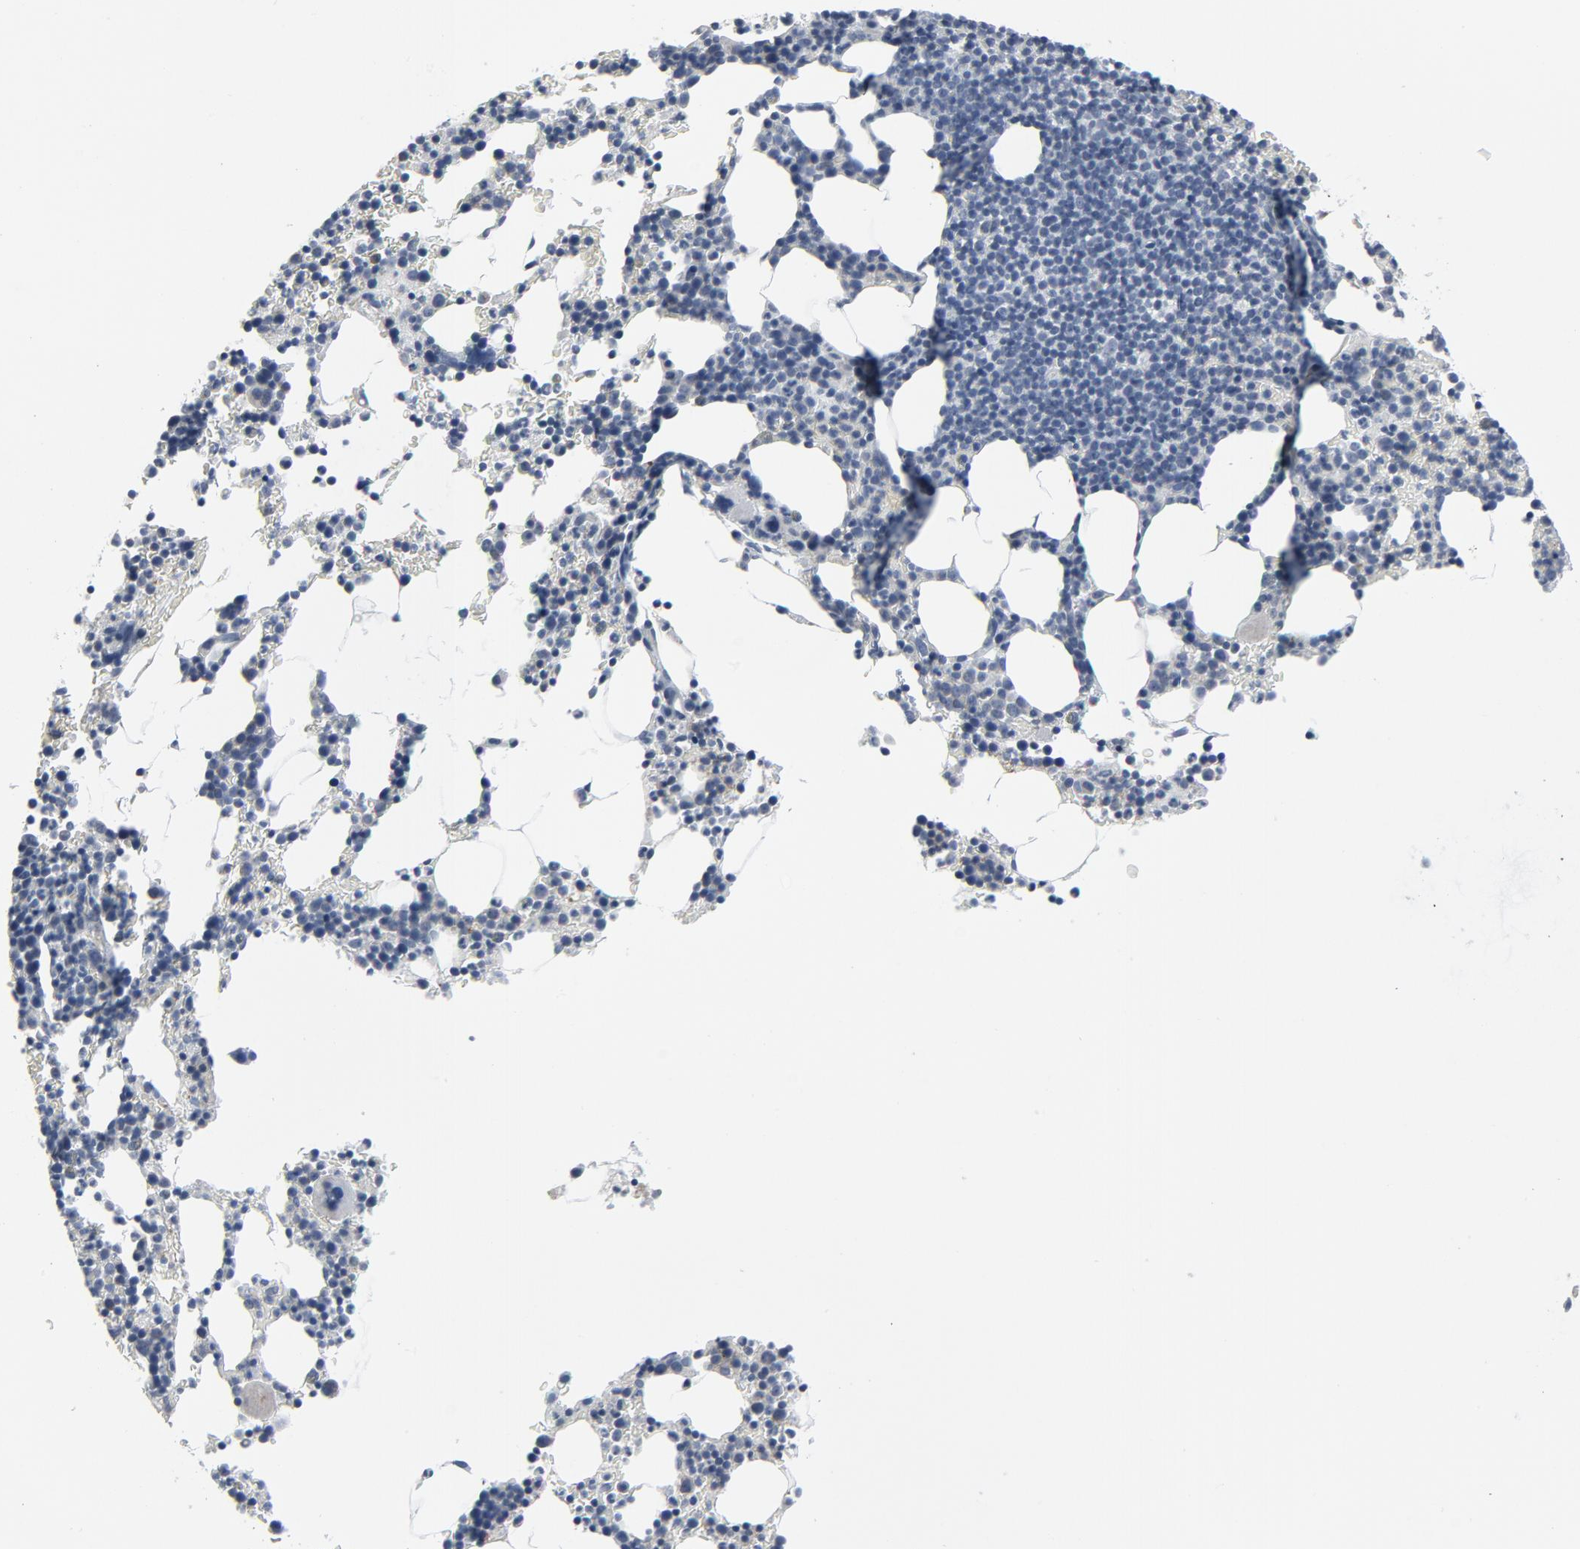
{"staining": {"intensity": "negative", "quantity": "none", "location": "none"}, "tissue": "bone marrow", "cell_type": "Hematopoietic cells", "image_type": "normal", "snomed": [{"axis": "morphology", "description": "Normal tissue, NOS"}, {"axis": "topography", "description": "Bone marrow"}], "caption": "This is a micrograph of immunohistochemistry (IHC) staining of unremarkable bone marrow, which shows no staining in hematopoietic cells. The staining is performed using DAB brown chromogen with nuclei counter-stained in using hematoxylin.", "gene": "GPX2", "patient": {"sex": "female", "age": 78}}